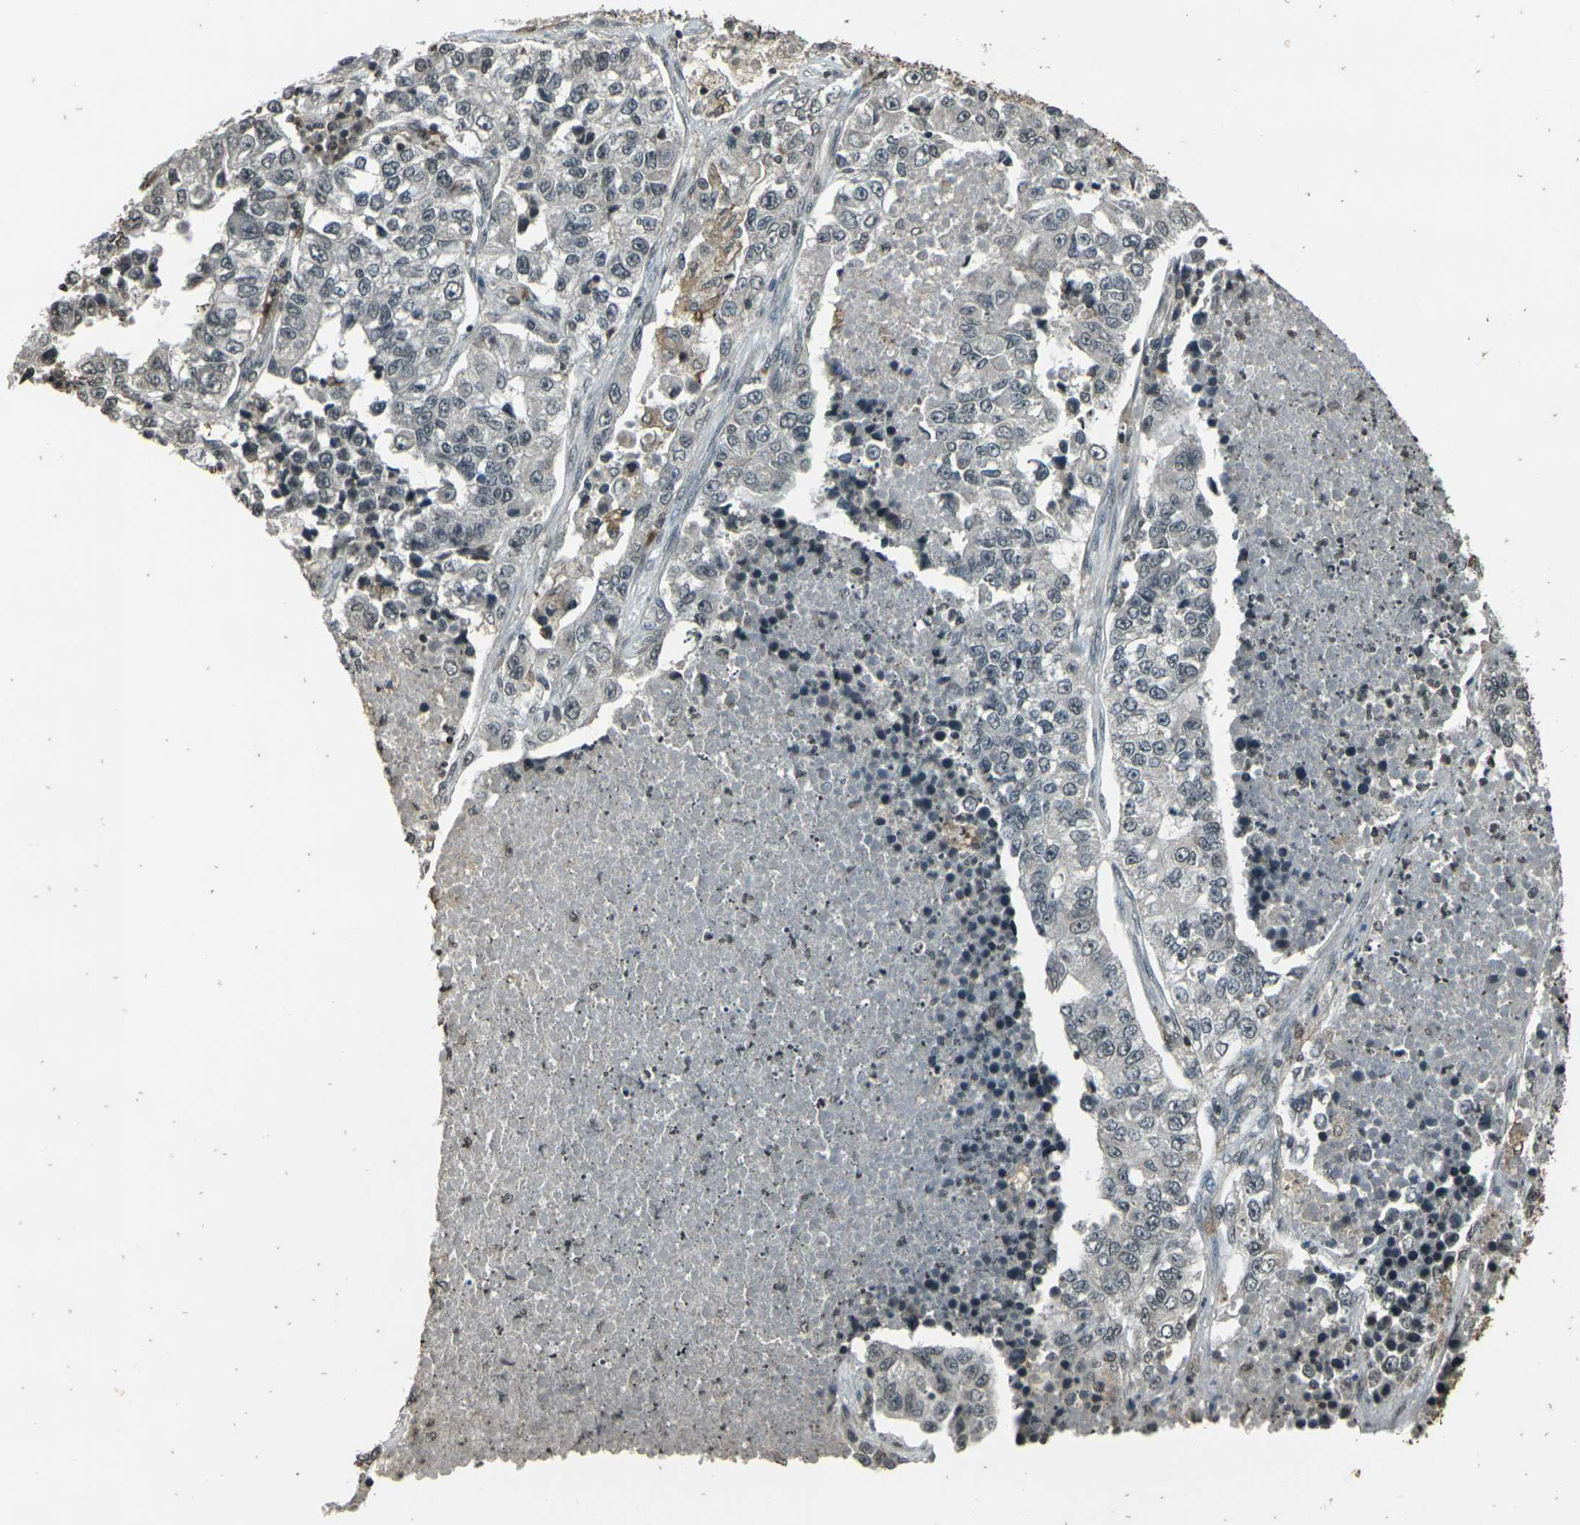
{"staining": {"intensity": "negative", "quantity": "none", "location": "none"}, "tissue": "lung cancer", "cell_type": "Tumor cells", "image_type": "cancer", "snomed": [{"axis": "morphology", "description": "Adenocarcinoma, NOS"}, {"axis": "topography", "description": "Lung"}], "caption": "The image displays no staining of tumor cells in lung cancer.", "gene": "PRPF8", "patient": {"sex": "male", "age": 49}}